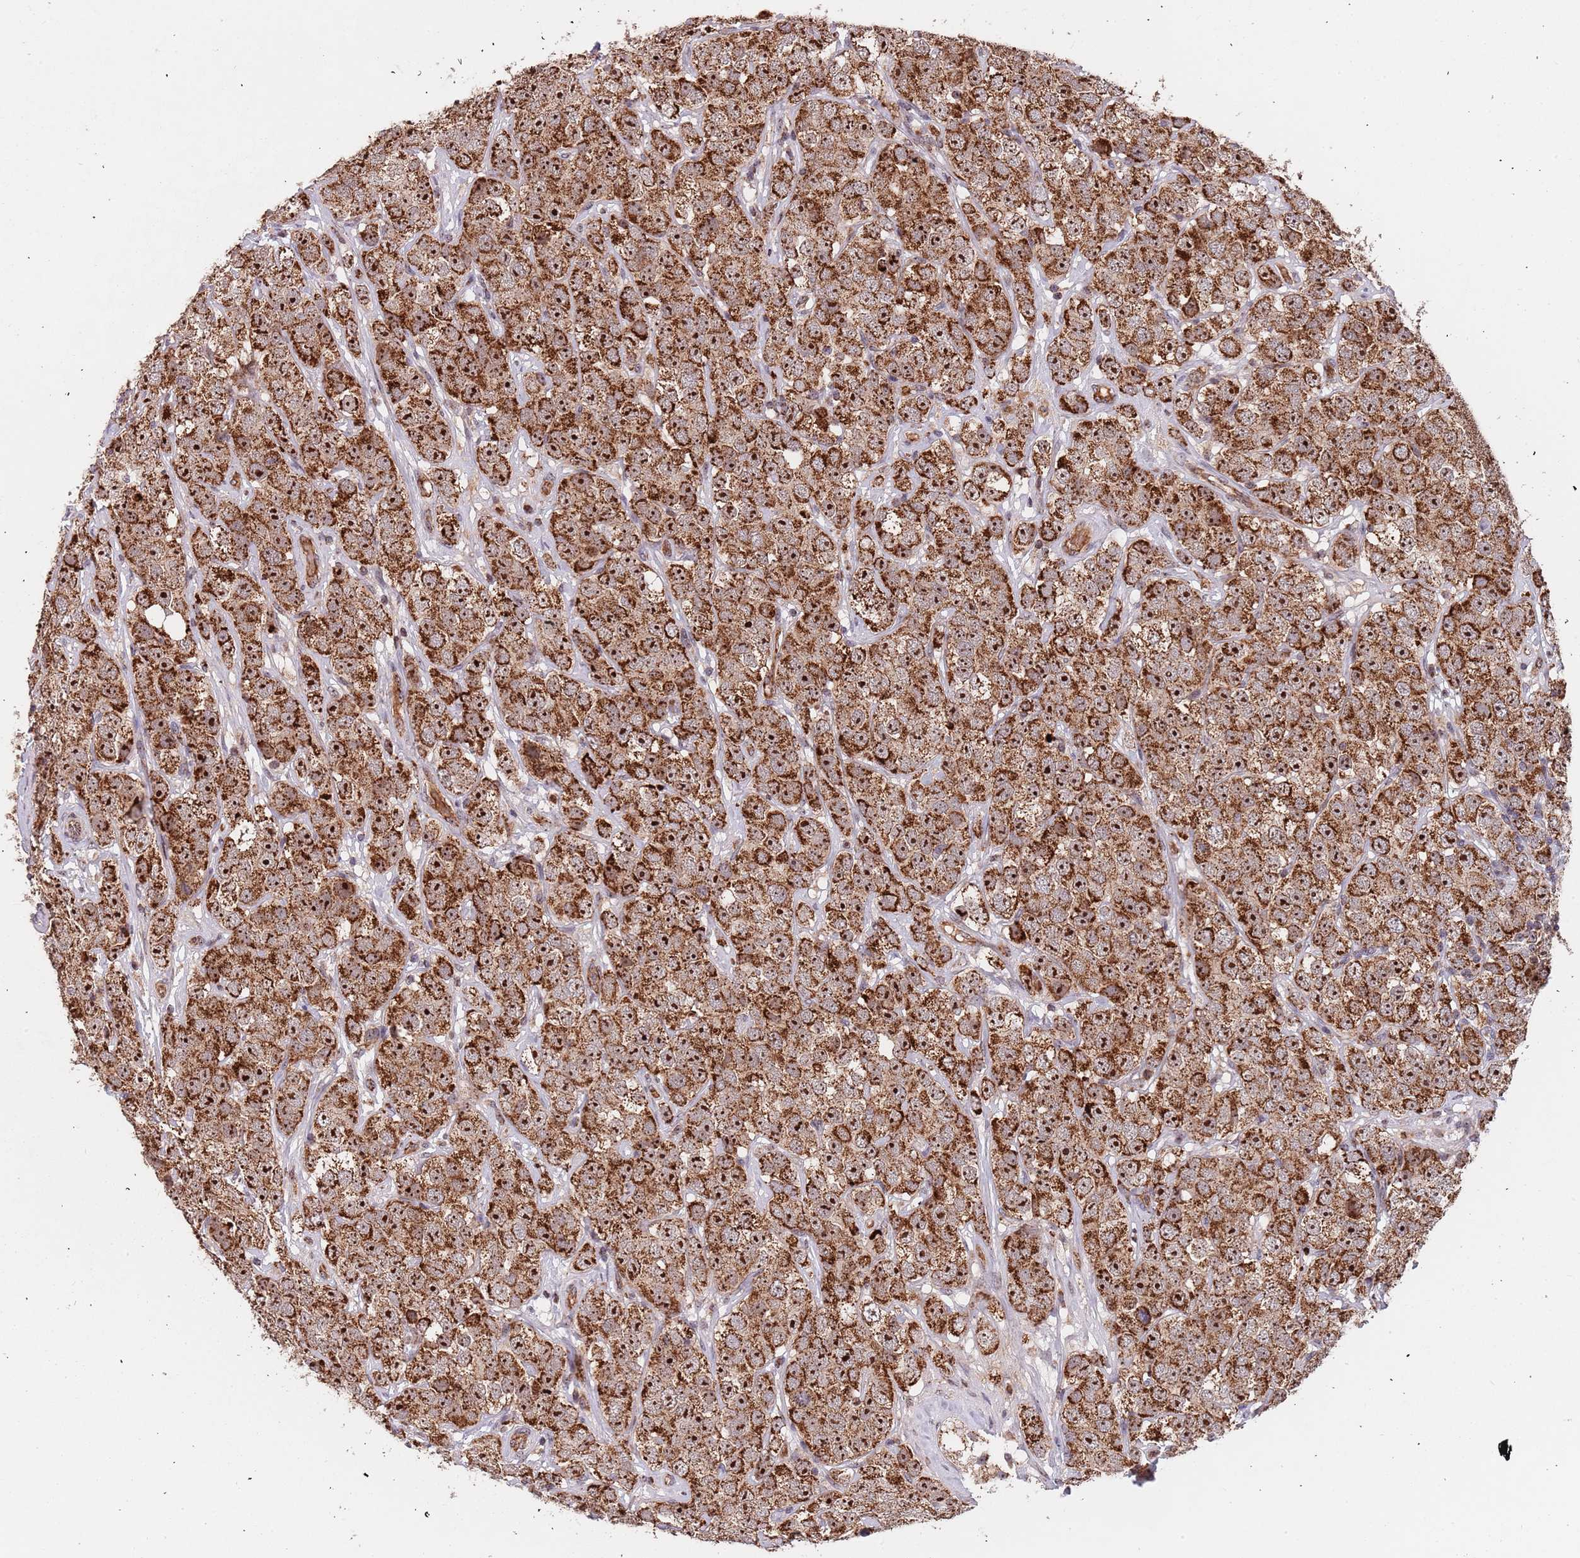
{"staining": {"intensity": "strong", "quantity": ">75%", "location": "cytoplasmic/membranous,nuclear"}, "tissue": "testis cancer", "cell_type": "Tumor cells", "image_type": "cancer", "snomed": [{"axis": "morphology", "description": "Seminoma, NOS"}, {"axis": "topography", "description": "Testis"}], "caption": "This image reveals immunohistochemistry (IHC) staining of seminoma (testis), with high strong cytoplasmic/membranous and nuclear staining in approximately >75% of tumor cells.", "gene": "DCHS1", "patient": {"sex": "male", "age": 28}}